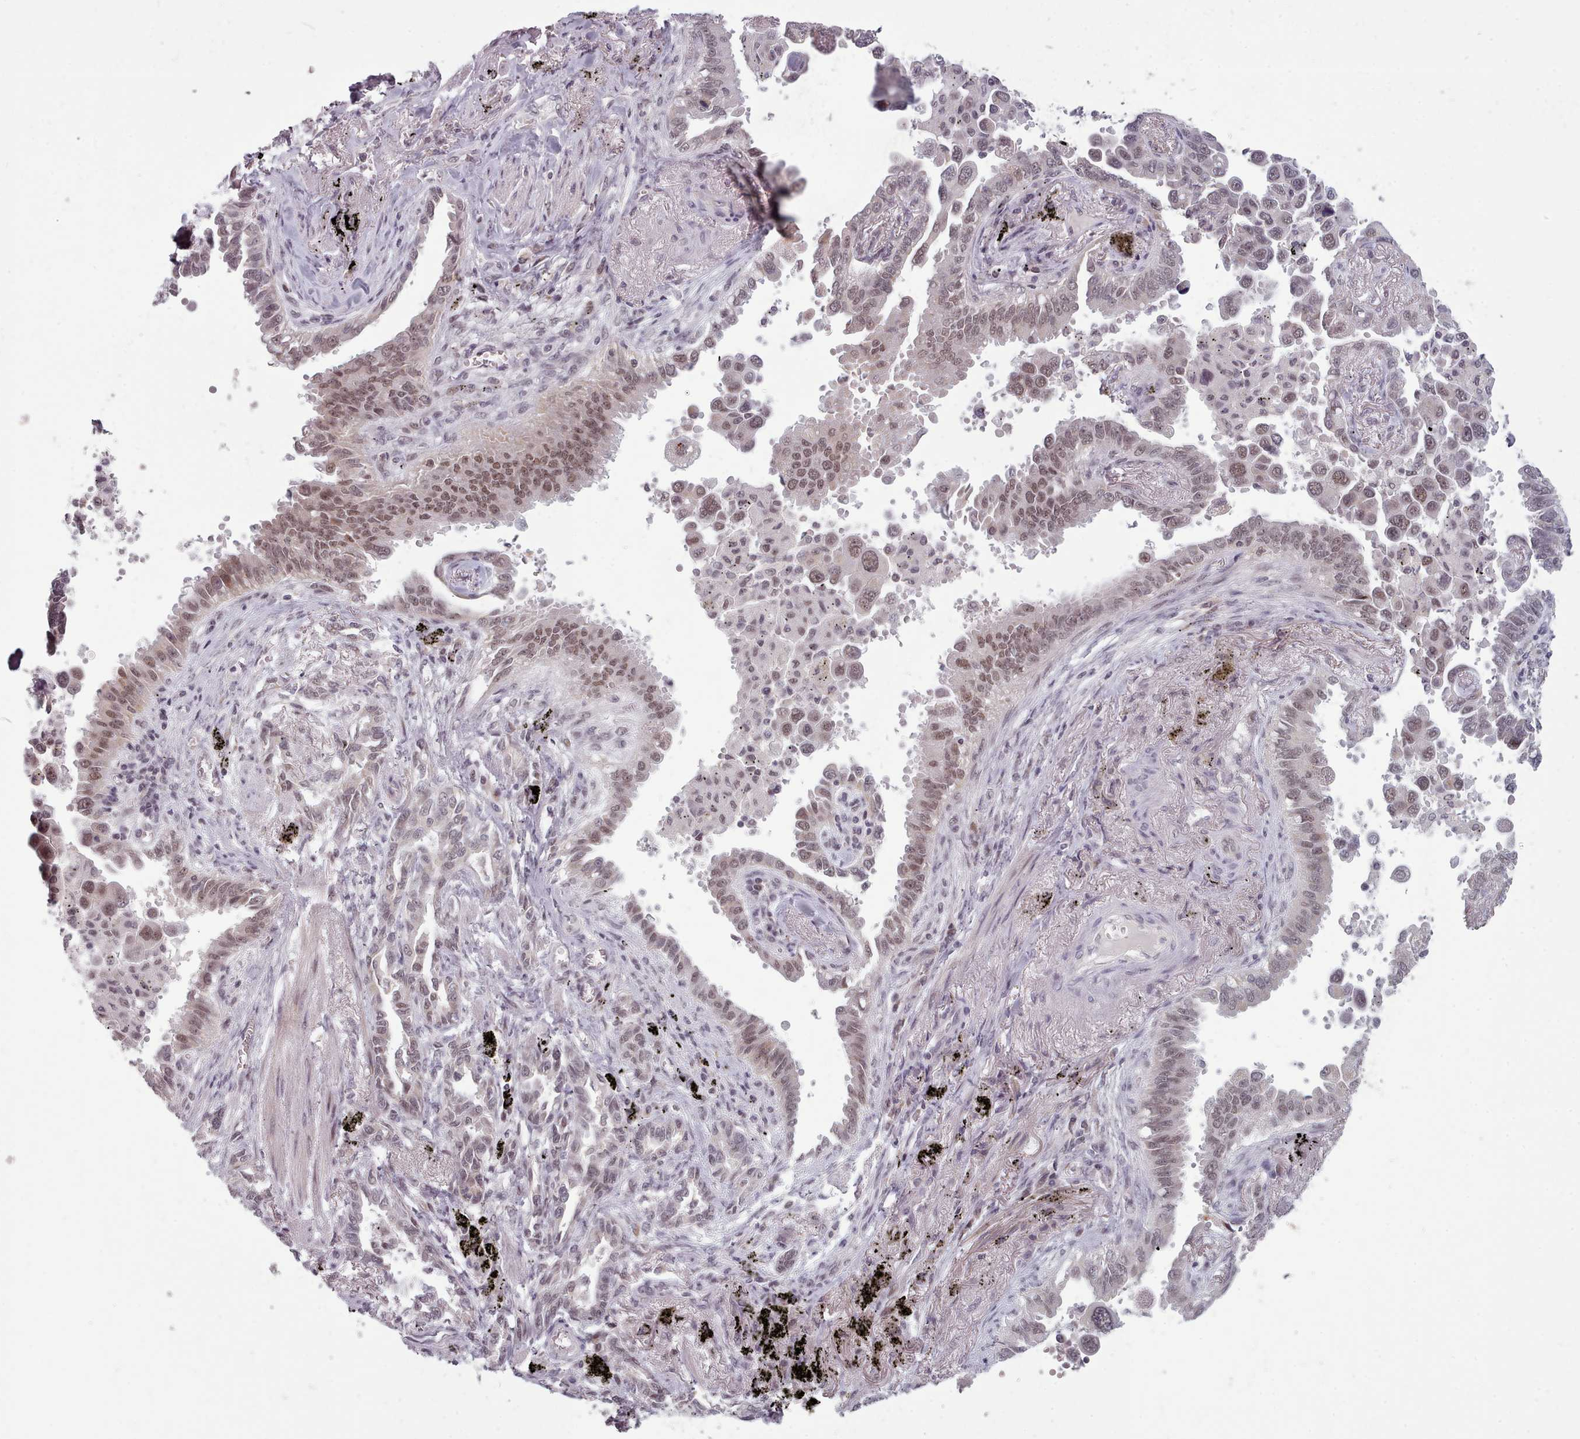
{"staining": {"intensity": "weak", "quantity": ">75%", "location": "nuclear"}, "tissue": "lung cancer", "cell_type": "Tumor cells", "image_type": "cancer", "snomed": [{"axis": "morphology", "description": "Adenocarcinoma, NOS"}, {"axis": "topography", "description": "Lung"}], "caption": "A histopathology image showing weak nuclear positivity in about >75% of tumor cells in adenocarcinoma (lung), as visualized by brown immunohistochemical staining.", "gene": "SRSF9", "patient": {"sex": "male", "age": 67}}